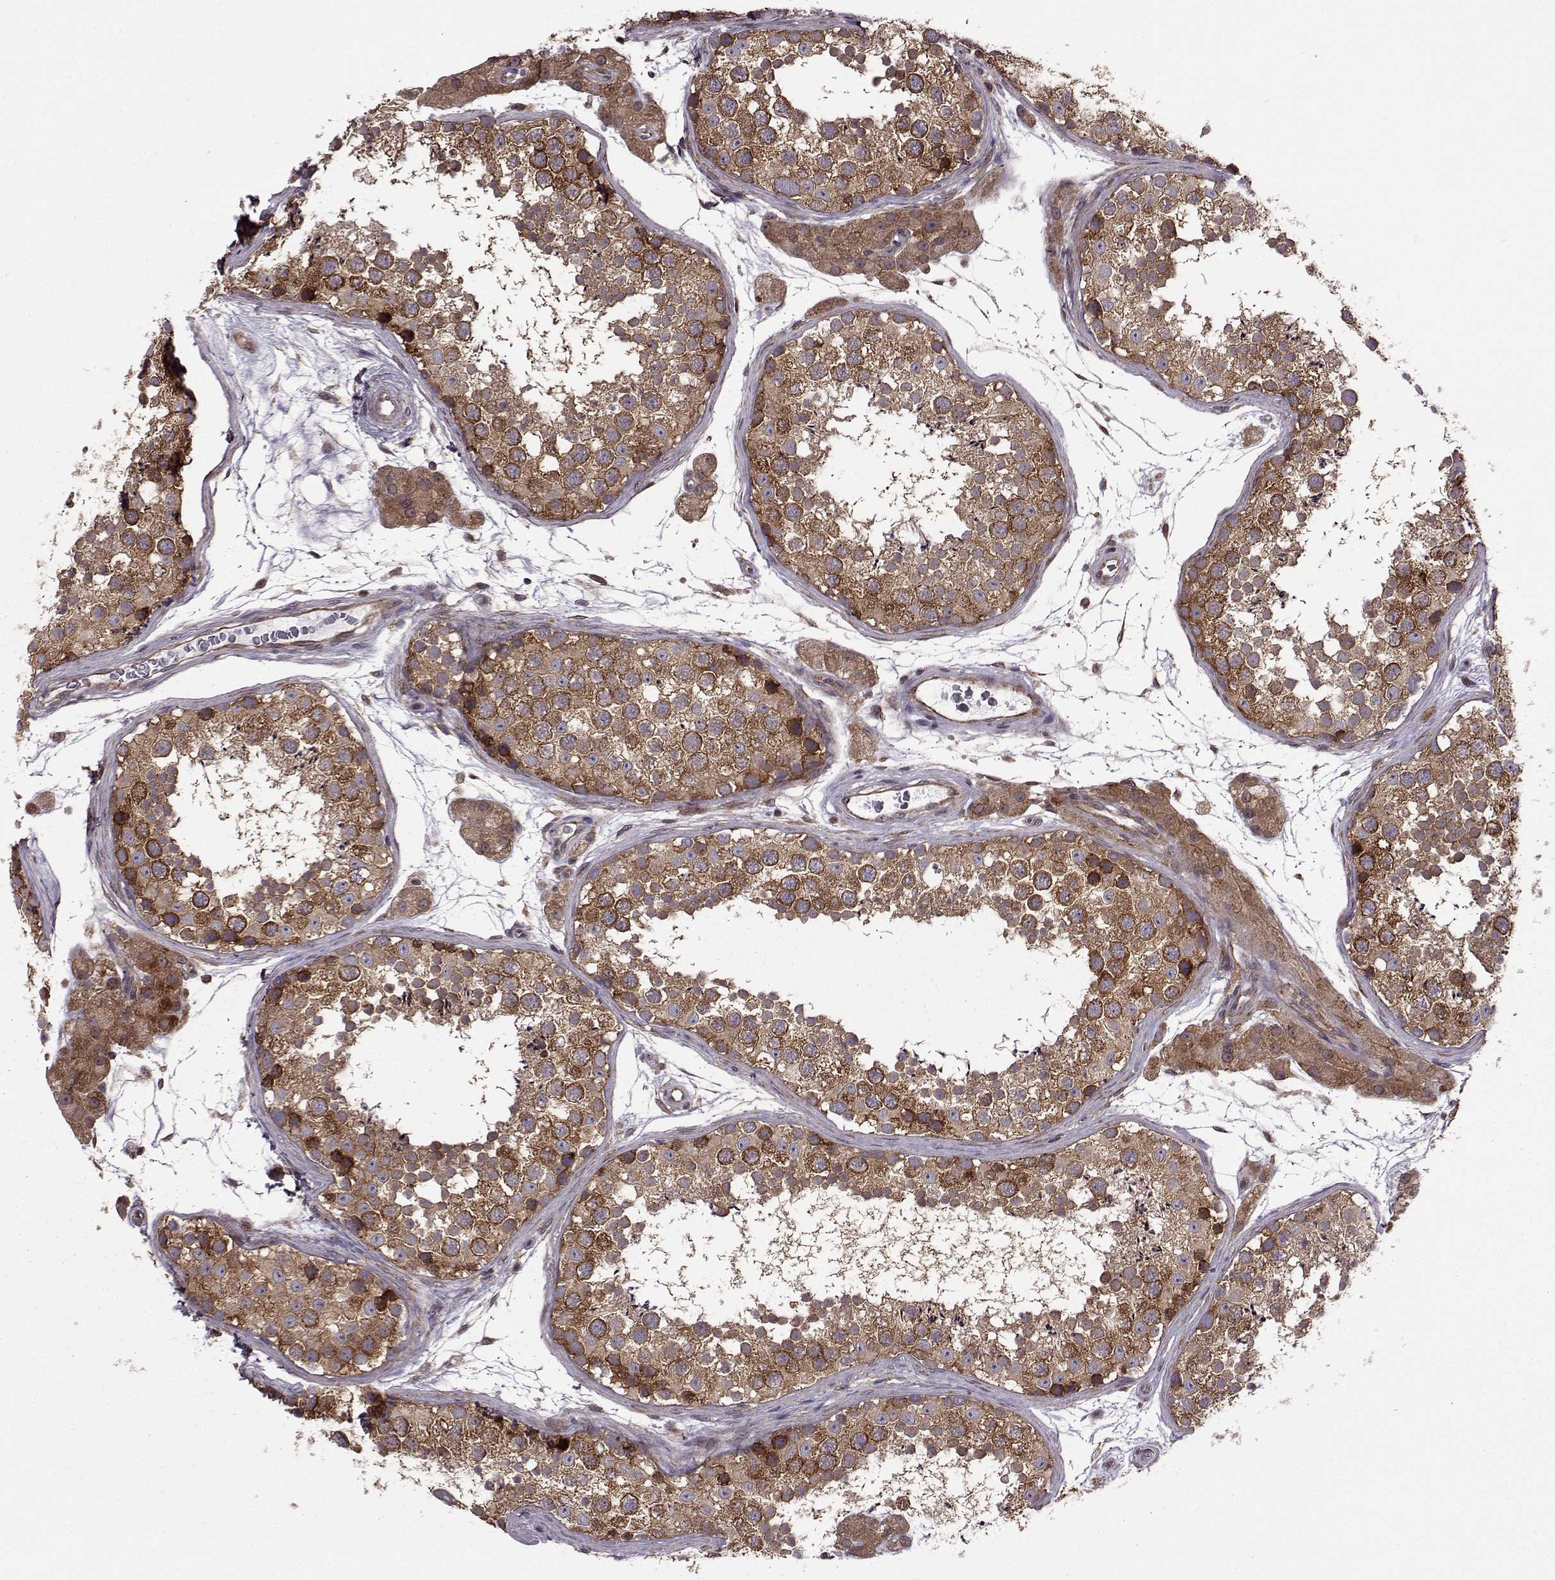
{"staining": {"intensity": "strong", "quantity": ">75%", "location": "cytoplasmic/membranous"}, "tissue": "testis", "cell_type": "Cells in seminiferous ducts", "image_type": "normal", "snomed": [{"axis": "morphology", "description": "Normal tissue, NOS"}, {"axis": "topography", "description": "Testis"}], "caption": "Strong cytoplasmic/membranous expression is present in approximately >75% of cells in seminiferous ducts in normal testis. The staining is performed using DAB (3,3'-diaminobenzidine) brown chromogen to label protein expression. The nuclei are counter-stained blue using hematoxylin.", "gene": "URI1", "patient": {"sex": "male", "age": 41}}